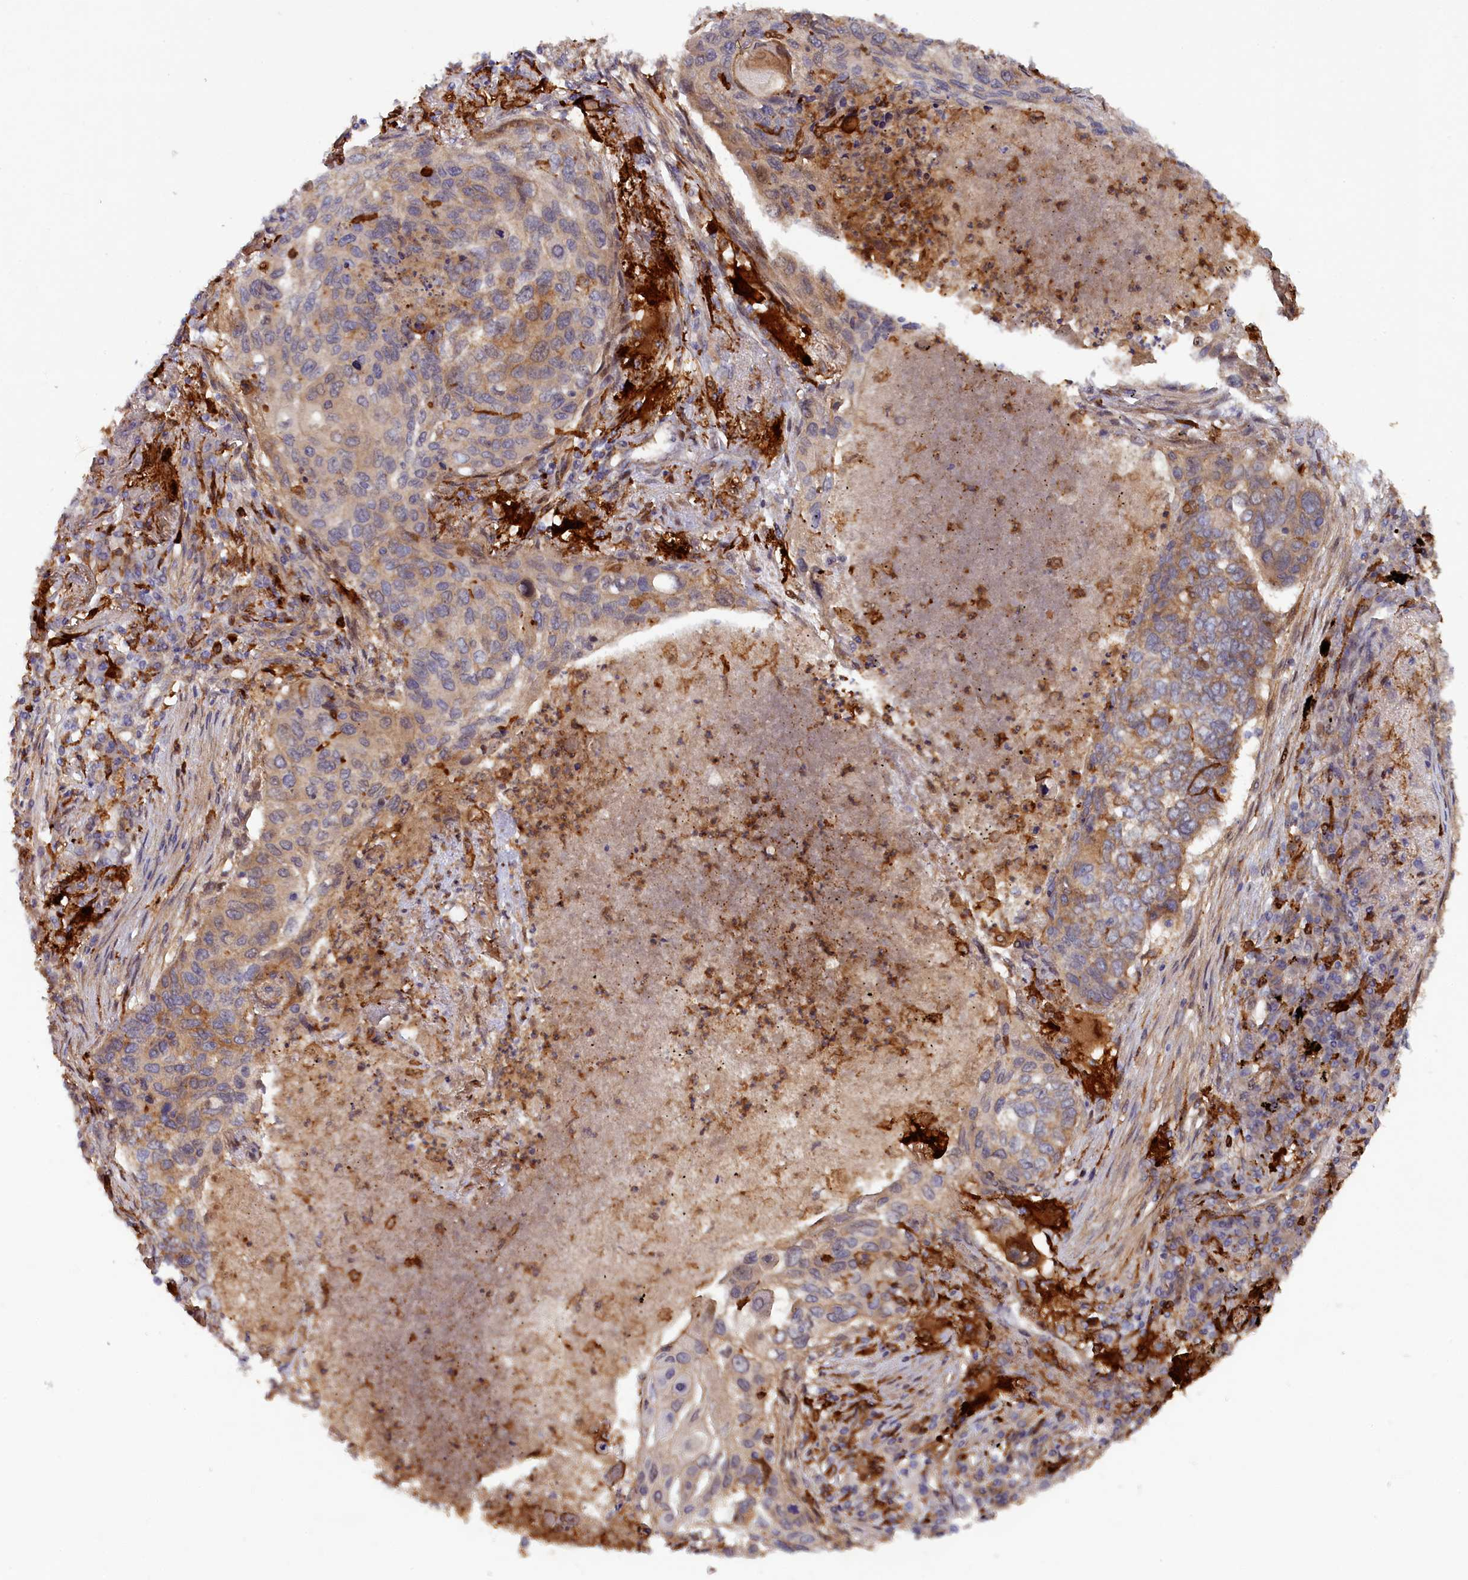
{"staining": {"intensity": "moderate", "quantity": "<25%", "location": "cytoplasmic/membranous"}, "tissue": "lung cancer", "cell_type": "Tumor cells", "image_type": "cancer", "snomed": [{"axis": "morphology", "description": "Squamous cell carcinoma, NOS"}, {"axis": "topography", "description": "Lung"}], "caption": "Immunohistochemical staining of lung squamous cell carcinoma displays moderate cytoplasmic/membranous protein expression in about <25% of tumor cells.", "gene": "FERMT1", "patient": {"sex": "female", "age": 63}}